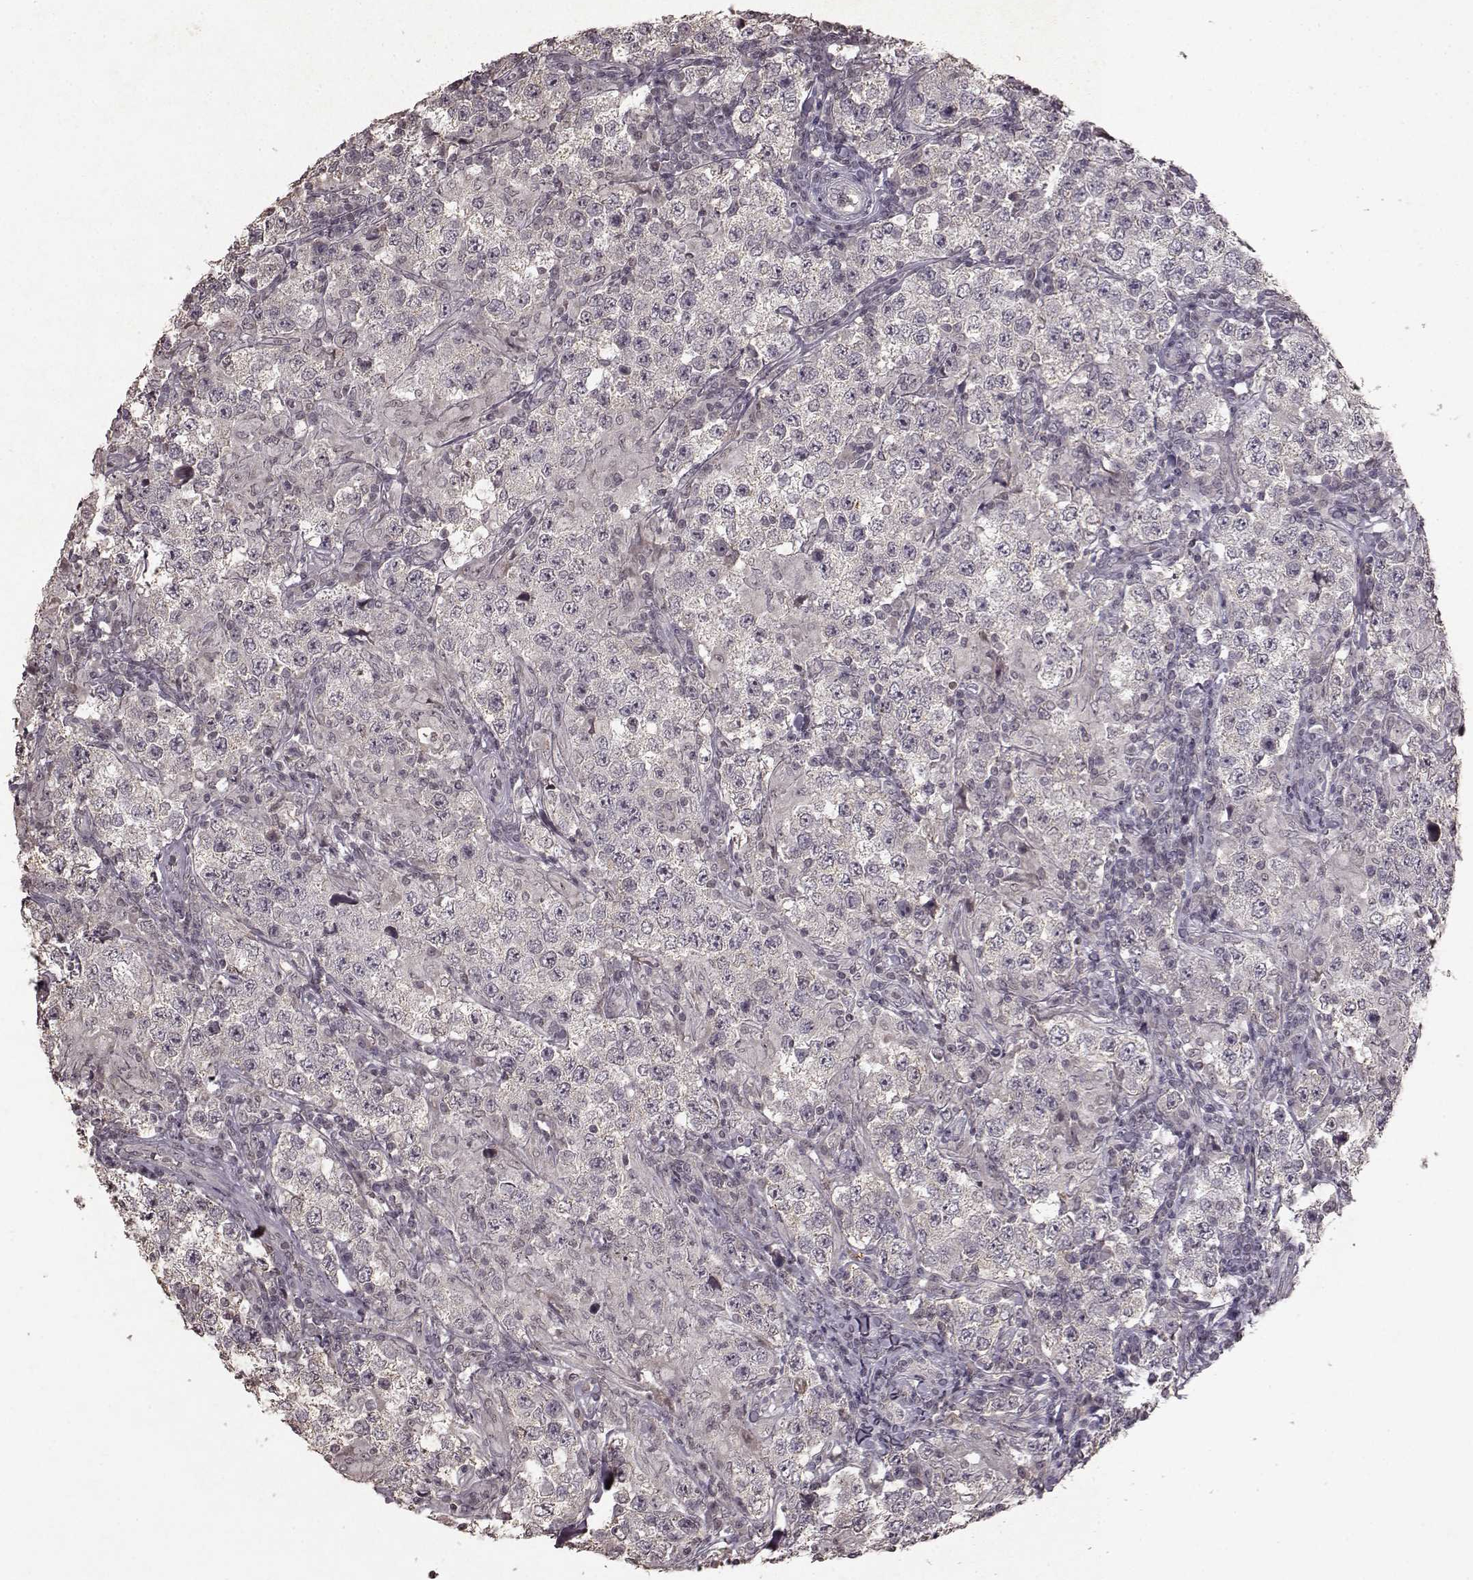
{"staining": {"intensity": "negative", "quantity": "none", "location": "none"}, "tissue": "testis cancer", "cell_type": "Tumor cells", "image_type": "cancer", "snomed": [{"axis": "morphology", "description": "Seminoma, NOS"}, {"axis": "morphology", "description": "Carcinoma, Embryonal, NOS"}, {"axis": "topography", "description": "Testis"}], "caption": "This is an immunohistochemistry (IHC) histopathology image of human seminoma (testis). There is no expression in tumor cells.", "gene": "LHB", "patient": {"sex": "male", "age": 41}}